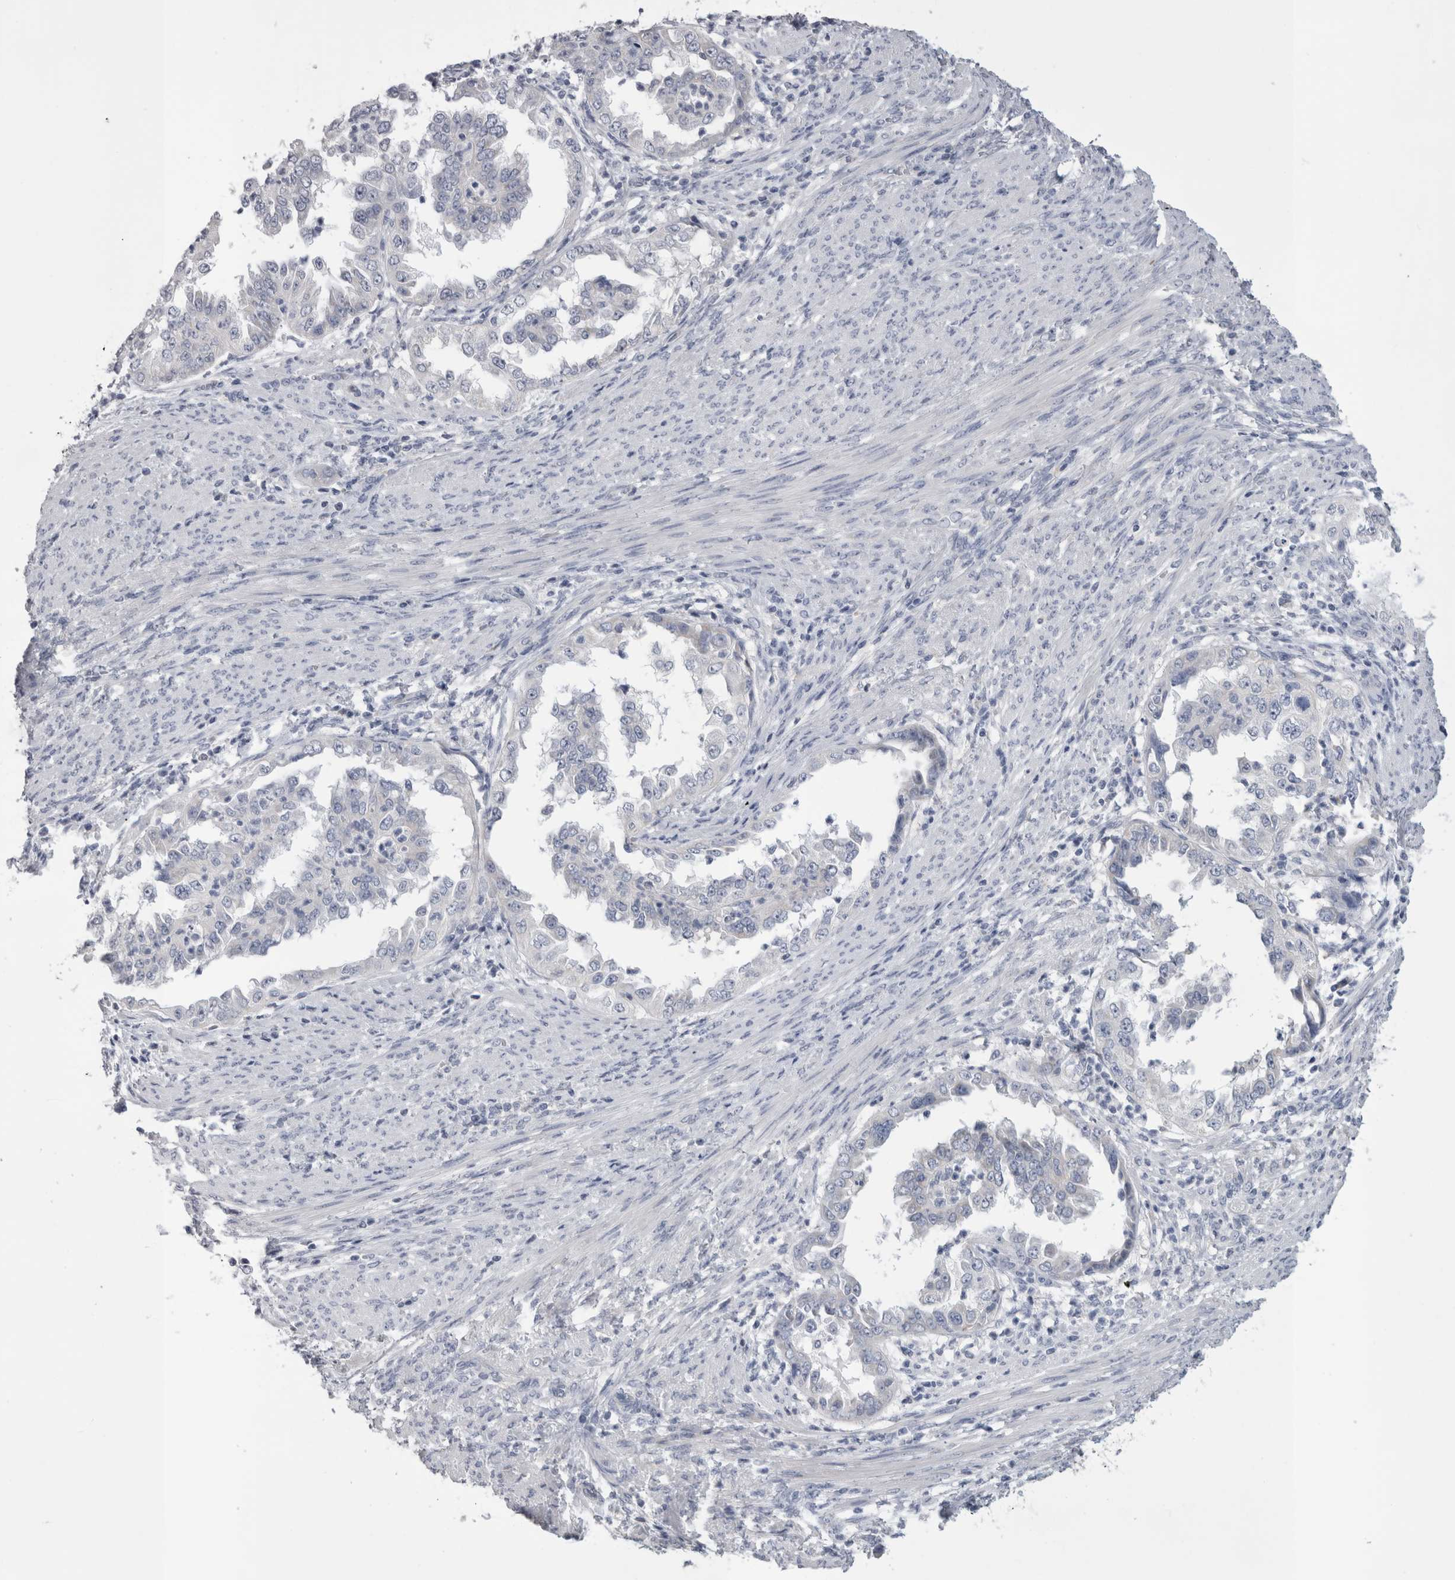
{"staining": {"intensity": "negative", "quantity": "none", "location": "none"}, "tissue": "endometrial cancer", "cell_type": "Tumor cells", "image_type": "cancer", "snomed": [{"axis": "morphology", "description": "Adenocarcinoma, NOS"}, {"axis": "topography", "description": "Endometrium"}], "caption": "Immunohistochemistry (IHC) of endometrial cancer shows no staining in tumor cells.", "gene": "DHRS4", "patient": {"sex": "female", "age": 85}}